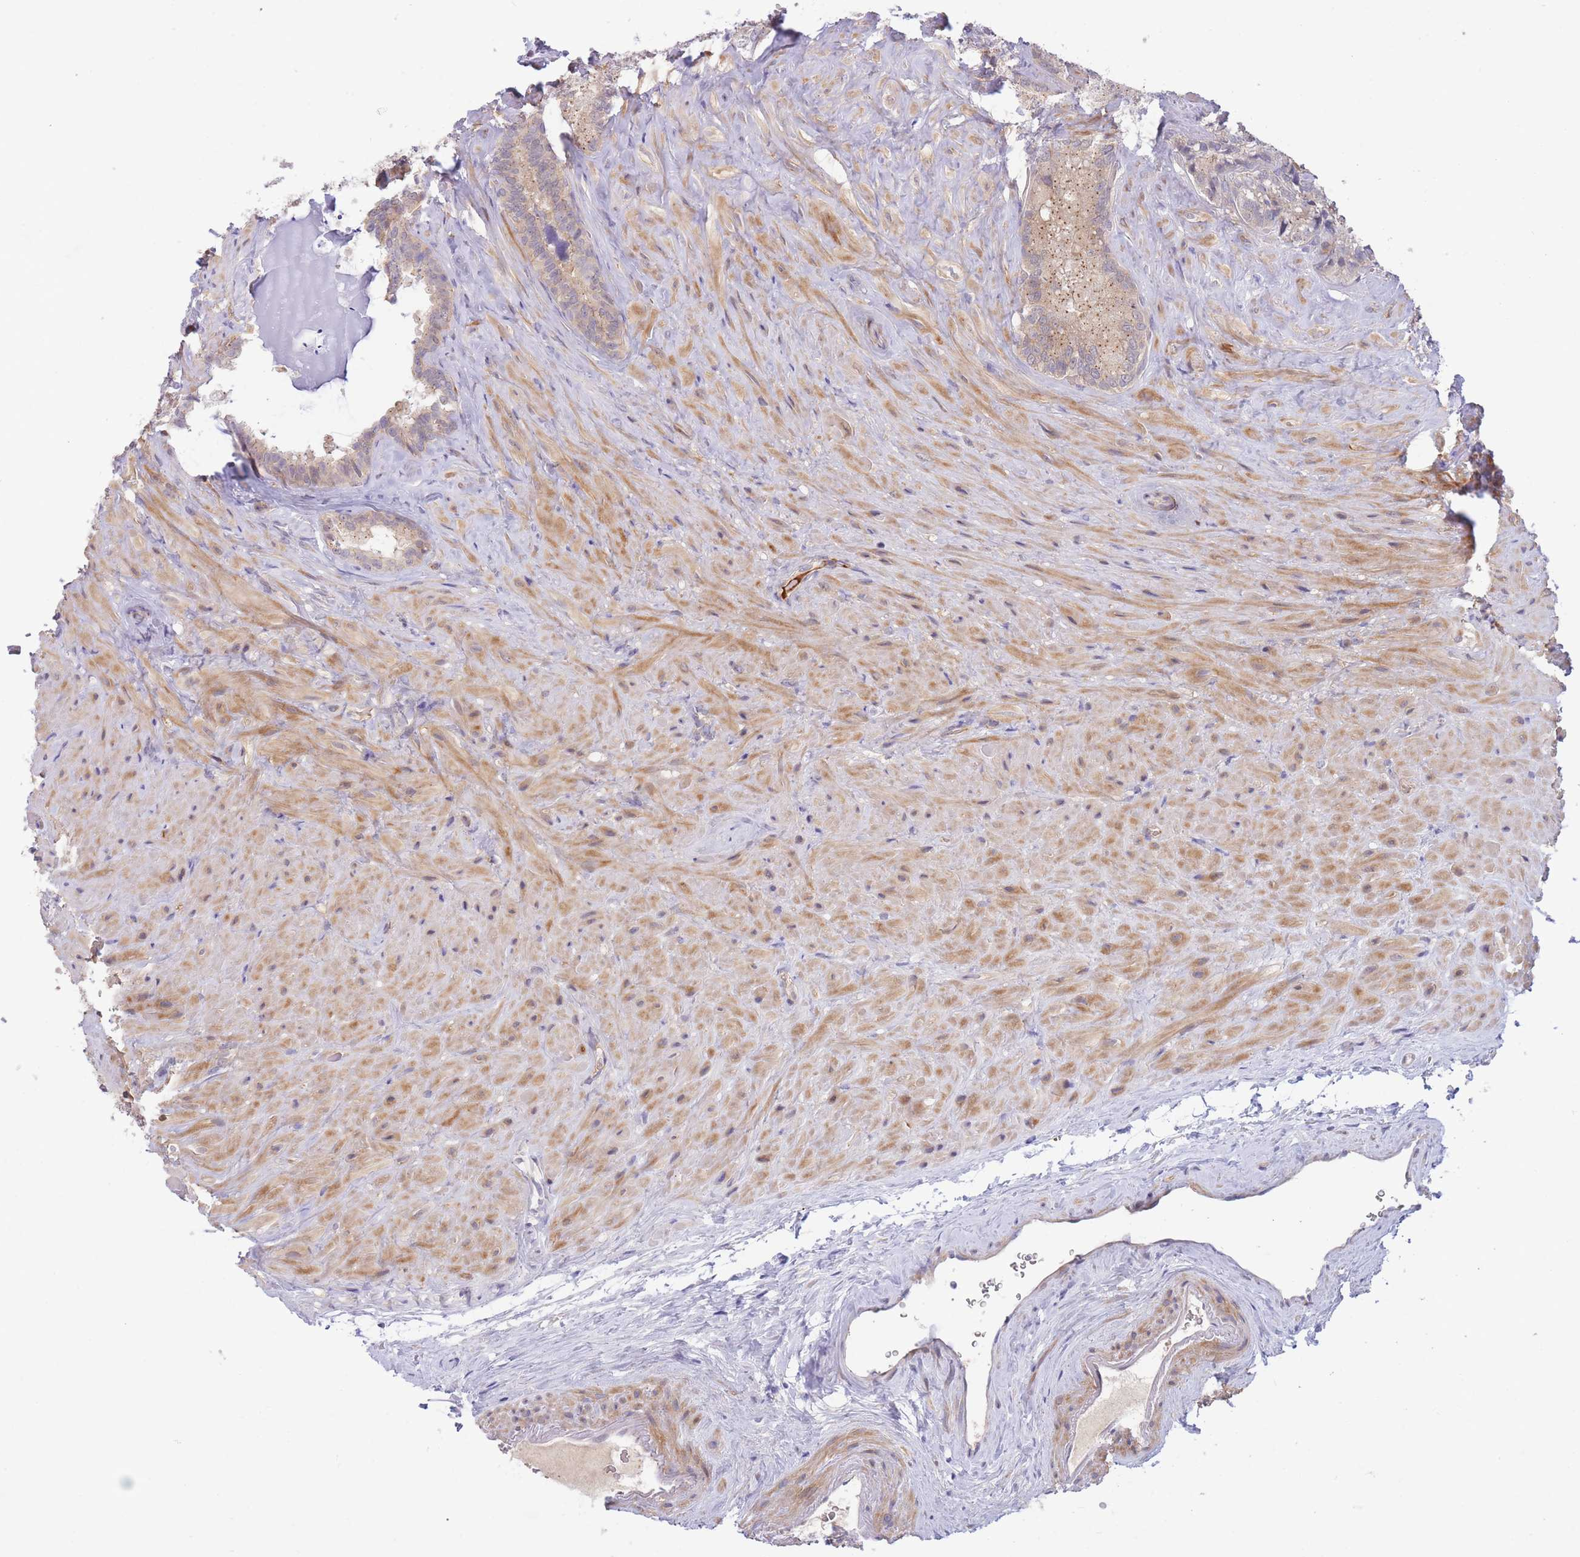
{"staining": {"intensity": "weak", "quantity": "<25%", "location": "cytoplasmic/membranous"}, "tissue": "seminal vesicle", "cell_type": "Glandular cells", "image_type": "normal", "snomed": [{"axis": "morphology", "description": "Normal tissue, NOS"}, {"axis": "topography", "description": "Seminal veicle"}], "caption": "The photomicrograph displays no staining of glandular cells in normal seminal vesicle. The staining is performed using DAB brown chromogen with nuclei counter-stained in using hematoxylin.", "gene": "APOL4", "patient": {"sex": "male", "age": 62}}